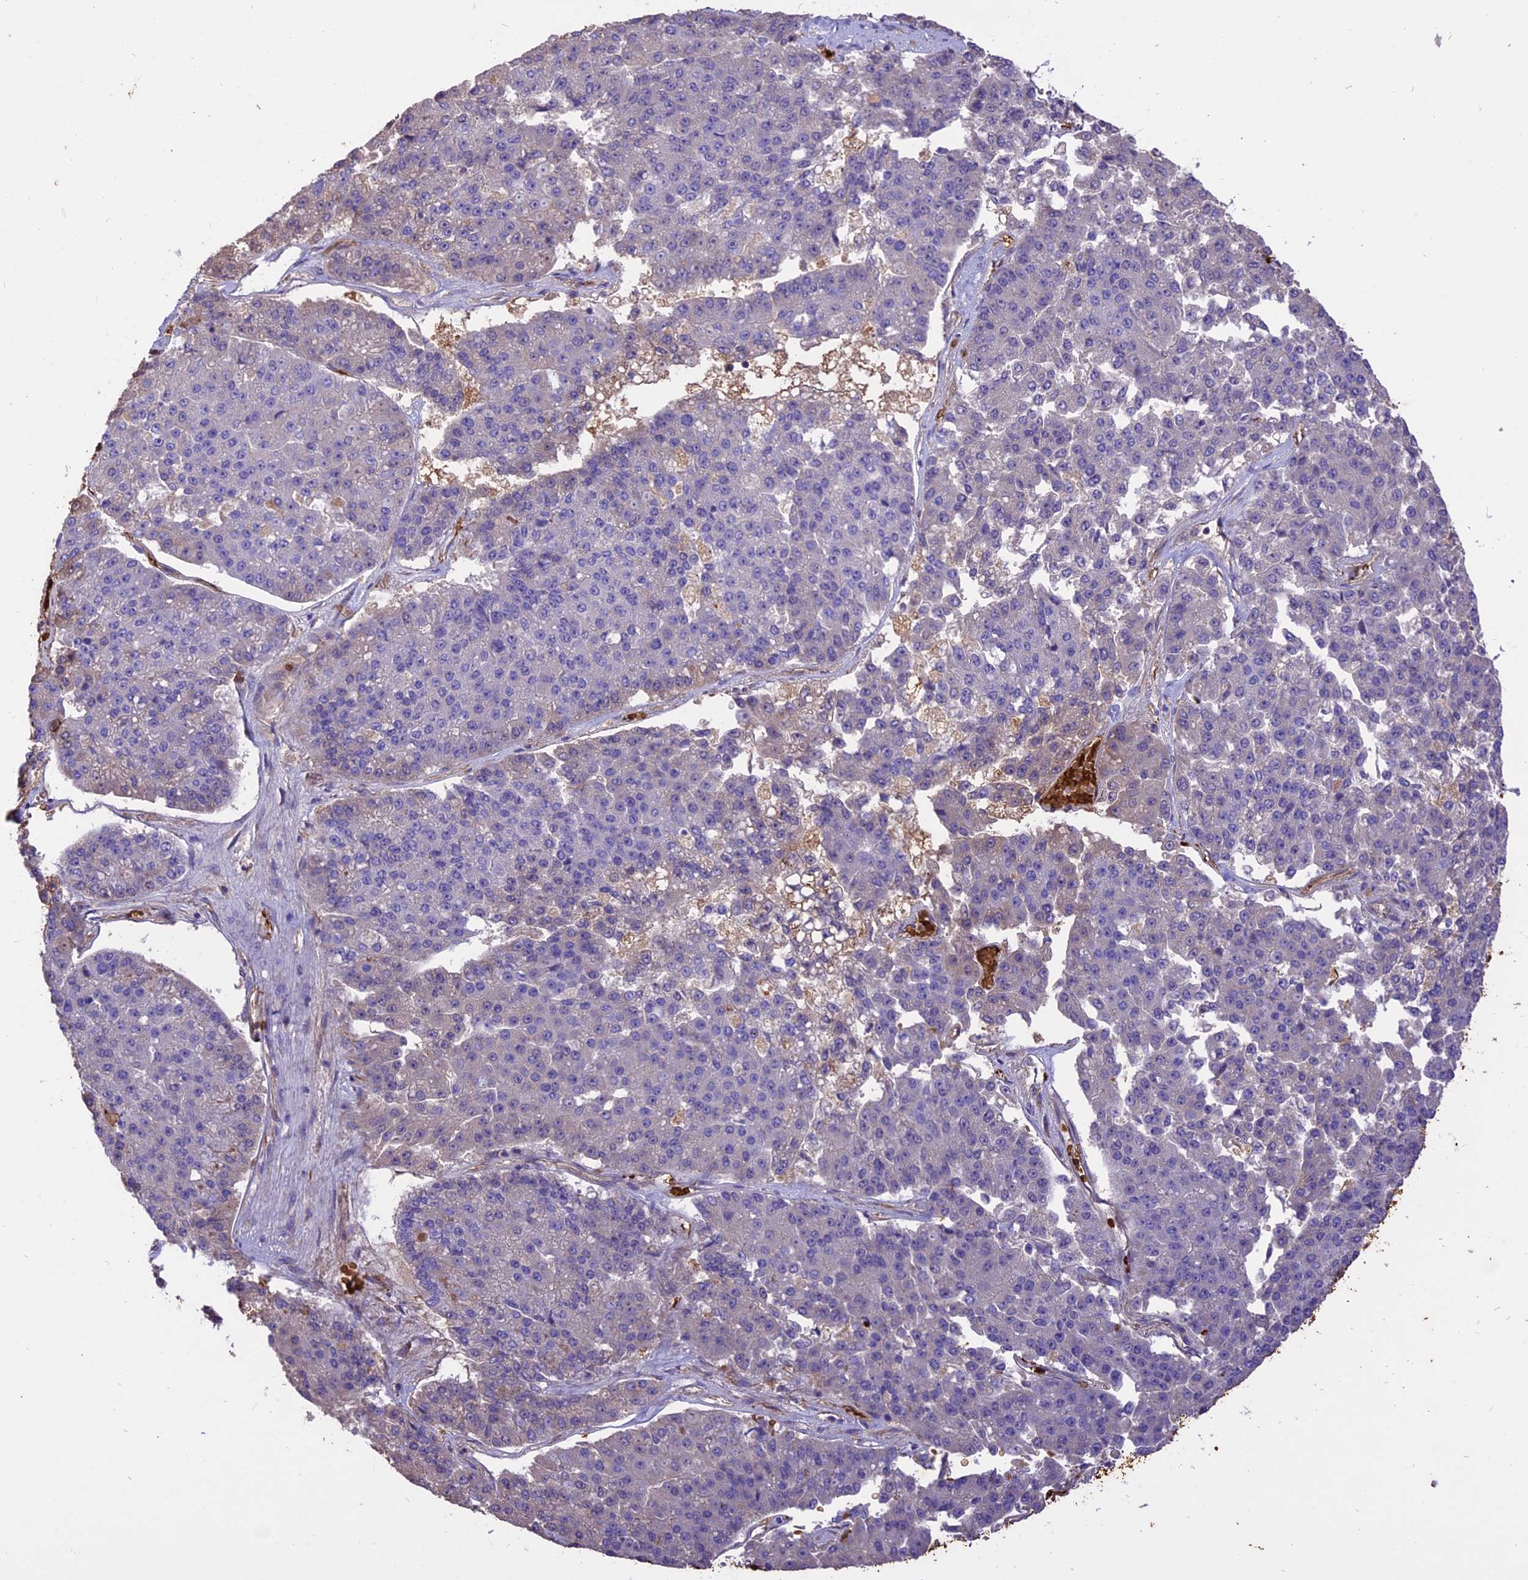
{"staining": {"intensity": "negative", "quantity": "none", "location": "none"}, "tissue": "pancreatic cancer", "cell_type": "Tumor cells", "image_type": "cancer", "snomed": [{"axis": "morphology", "description": "Adenocarcinoma, NOS"}, {"axis": "topography", "description": "Pancreas"}], "caption": "This is a image of IHC staining of pancreatic cancer, which shows no positivity in tumor cells.", "gene": "TTC4", "patient": {"sex": "male", "age": 50}}